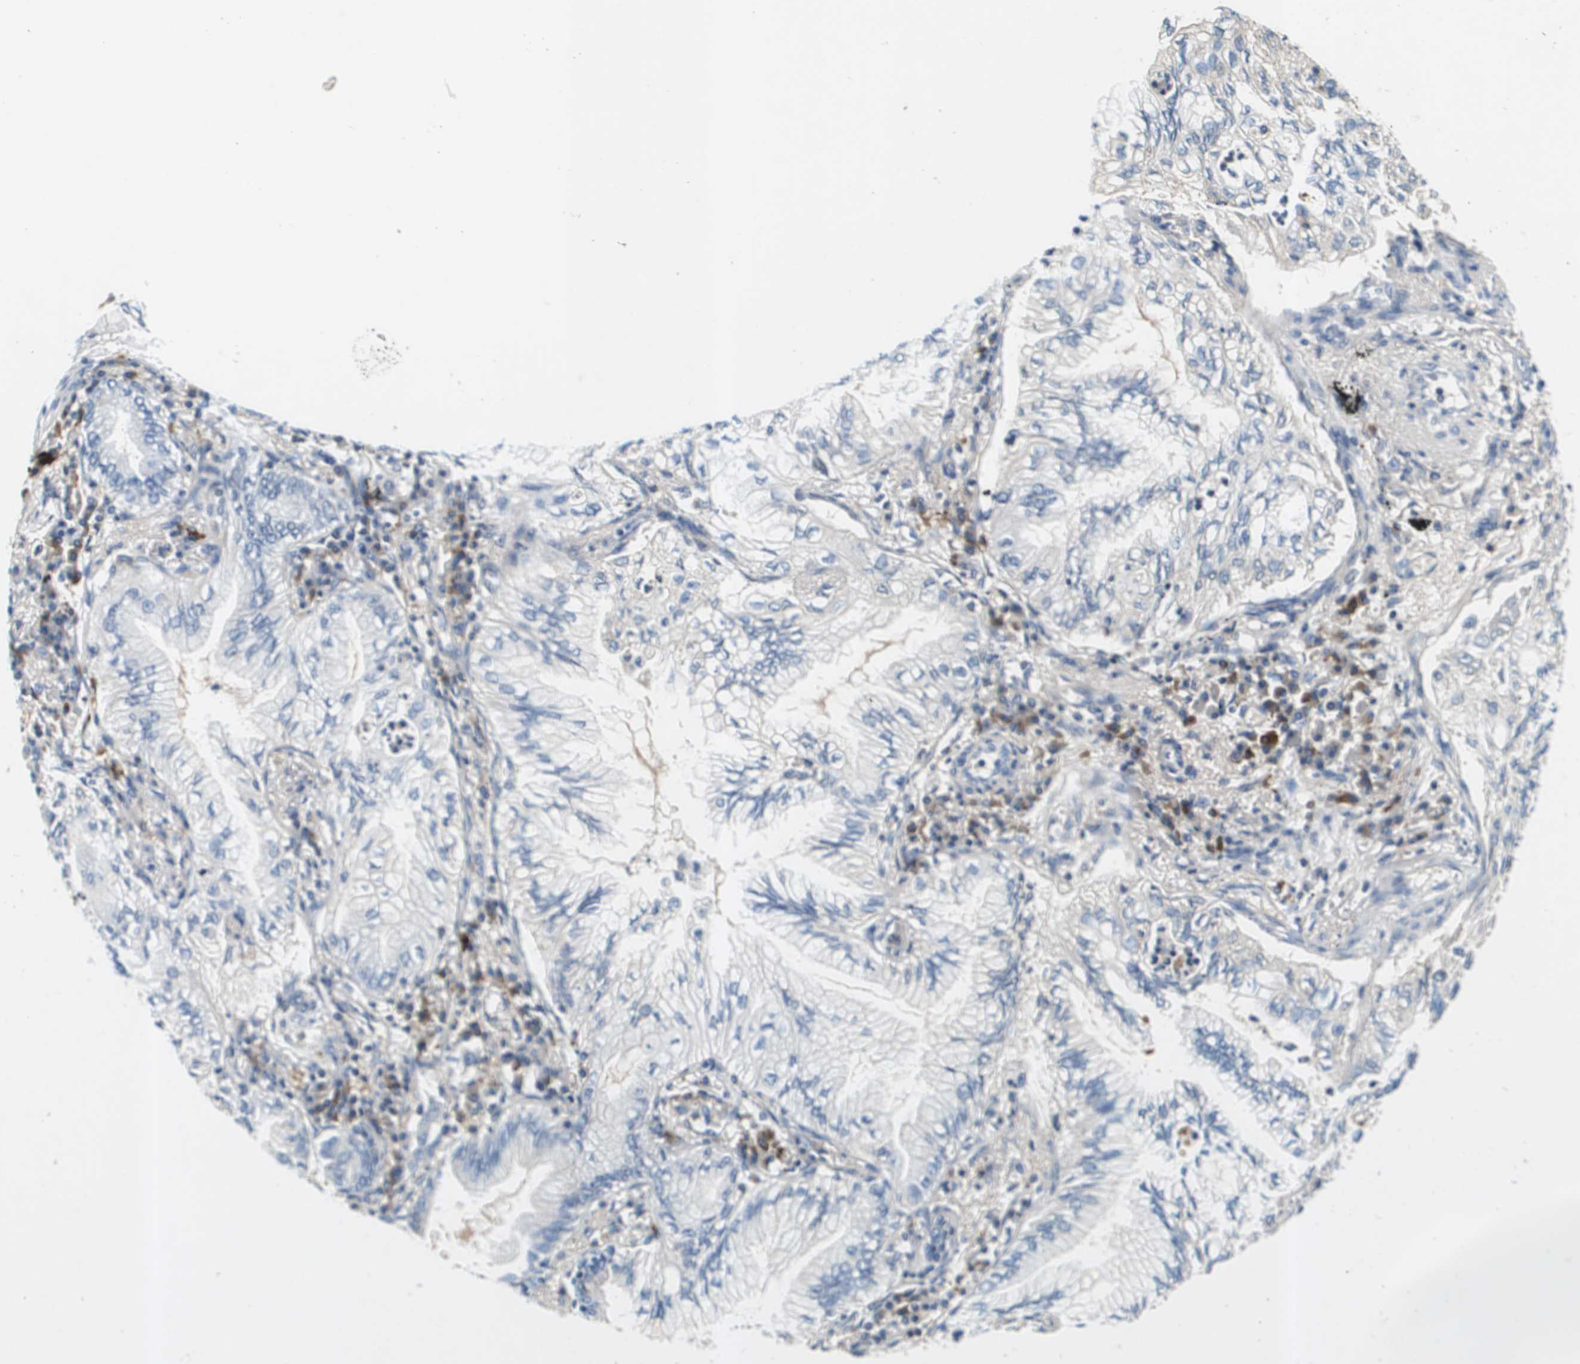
{"staining": {"intensity": "negative", "quantity": "none", "location": "none"}, "tissue": "lung cancer", "cell_type": "Tumor cells", "image_type": "cancer", "snomed": [{"axis": "morphology", "description": "Normal tissue, NOS"}, {"axis": "morphology", "description": "Adenocarcinoma, NOS"}, {"axis": "topography", "description": "Bronchus"}, {"axis": "topography", "description": "Lung"}], "caption": "IHC of human adenocarcinoma (lung) shows no positivity in tumor cells. (Stains: DAB immunohistochemistry with hematoxylin counter stain, Microscopy: brightfield microscopy at high magnification).", "gene": "KCNQ5", "patient": {"sex": "female", "age": 70}}